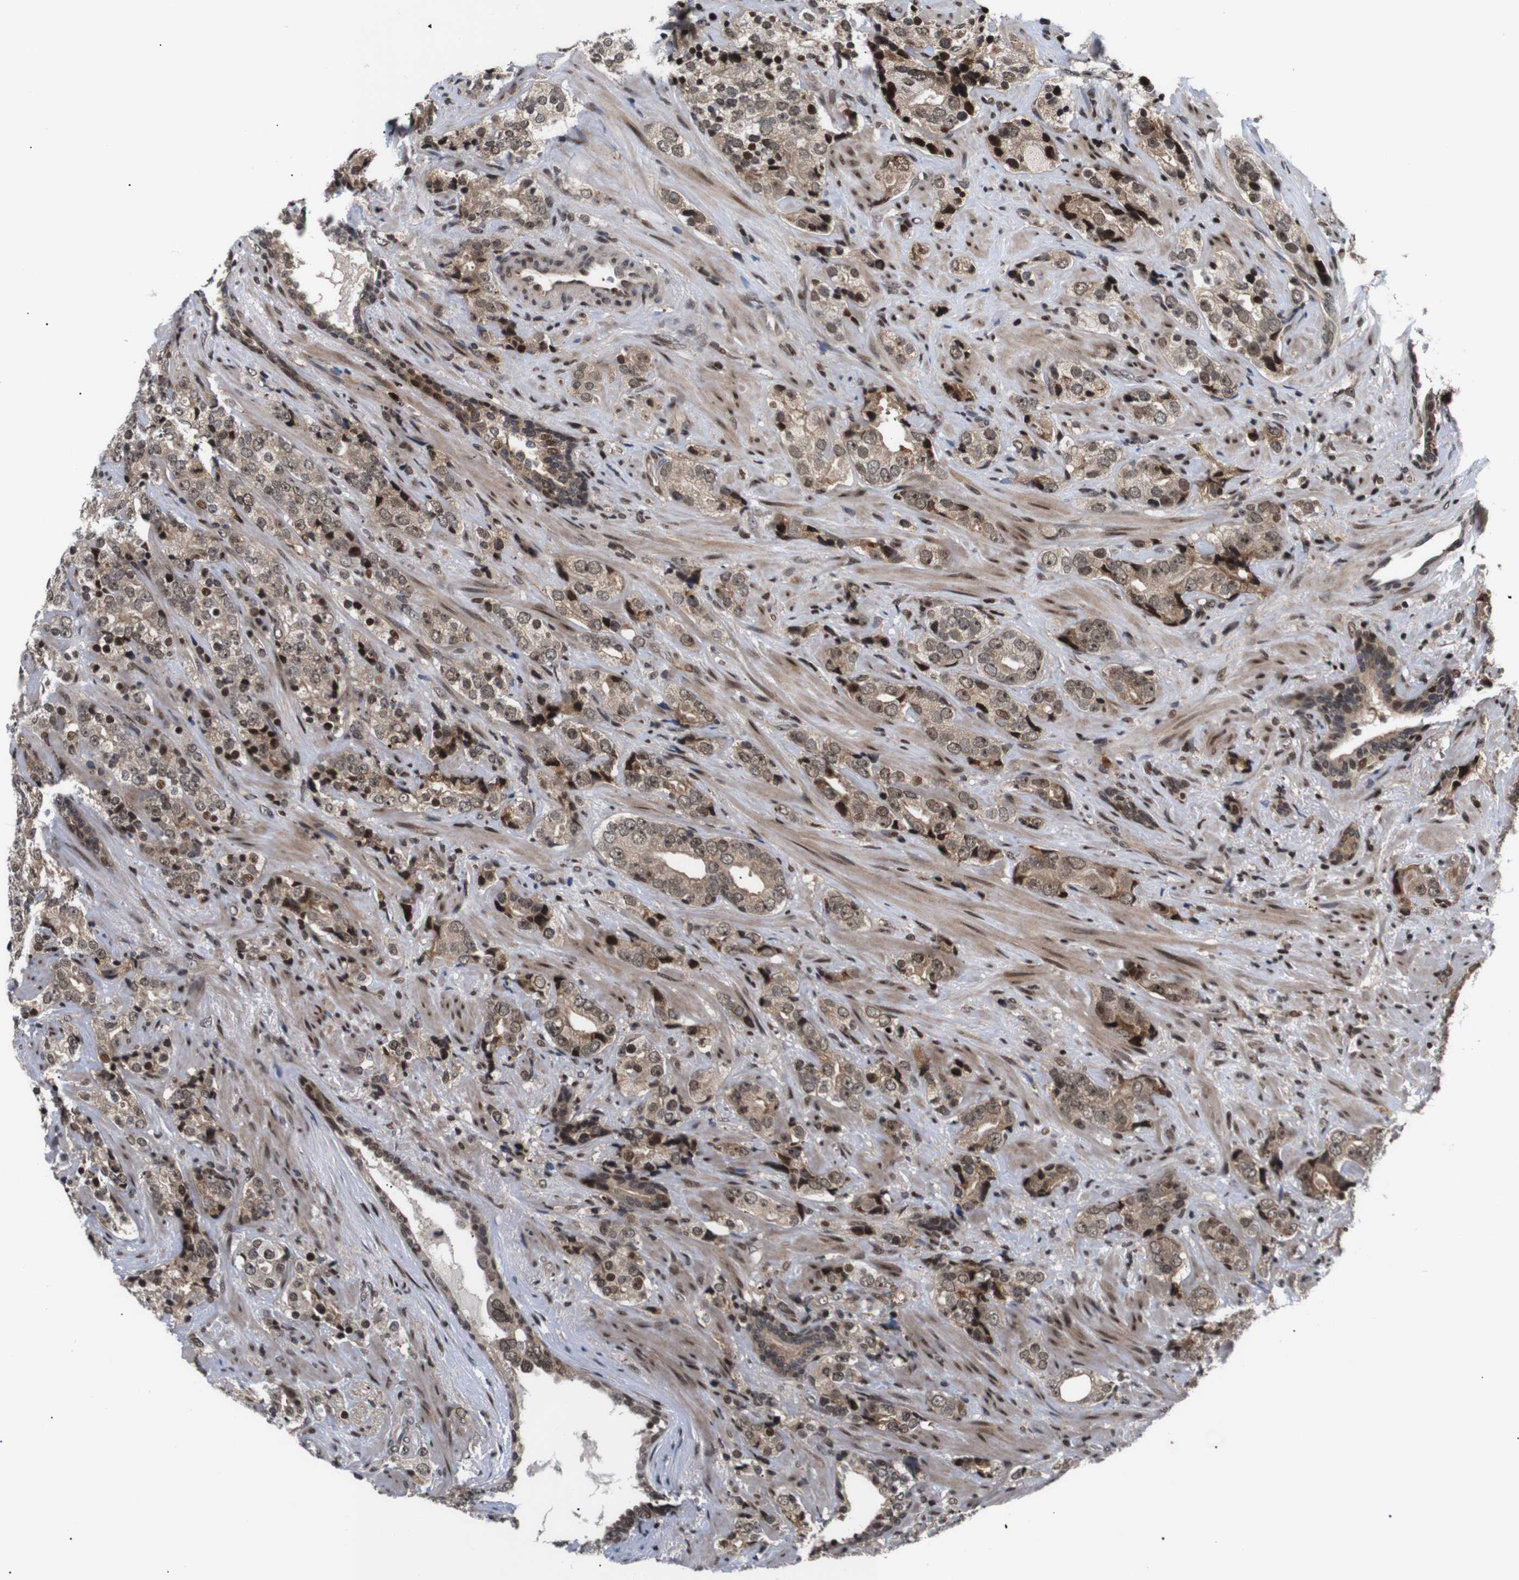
{"staining": {"intensity": "strong", "quantity": "<25%", "location": "cytoplasmic/membranous,nuclear"}, "tissue": "prostate cancer", "cell_type": "Tumor cells", "image_type": "cancer", "snomed": [{"axis": "morphology", "description": "Adenocarcinoma, High grade"}, {"axis": "topography", "description": "Prostate"}], "caption": "High-power microscopy captured an immunohistochemistry (IHC) histopathology image of prostate high-grade adenocarcinoma, revealing strong cytoplasmic/membranous and nuclear expression in approximately <25% of tumor cells.", "gene": "KIF23", "patient": {"sex": "male", "age": 71}}